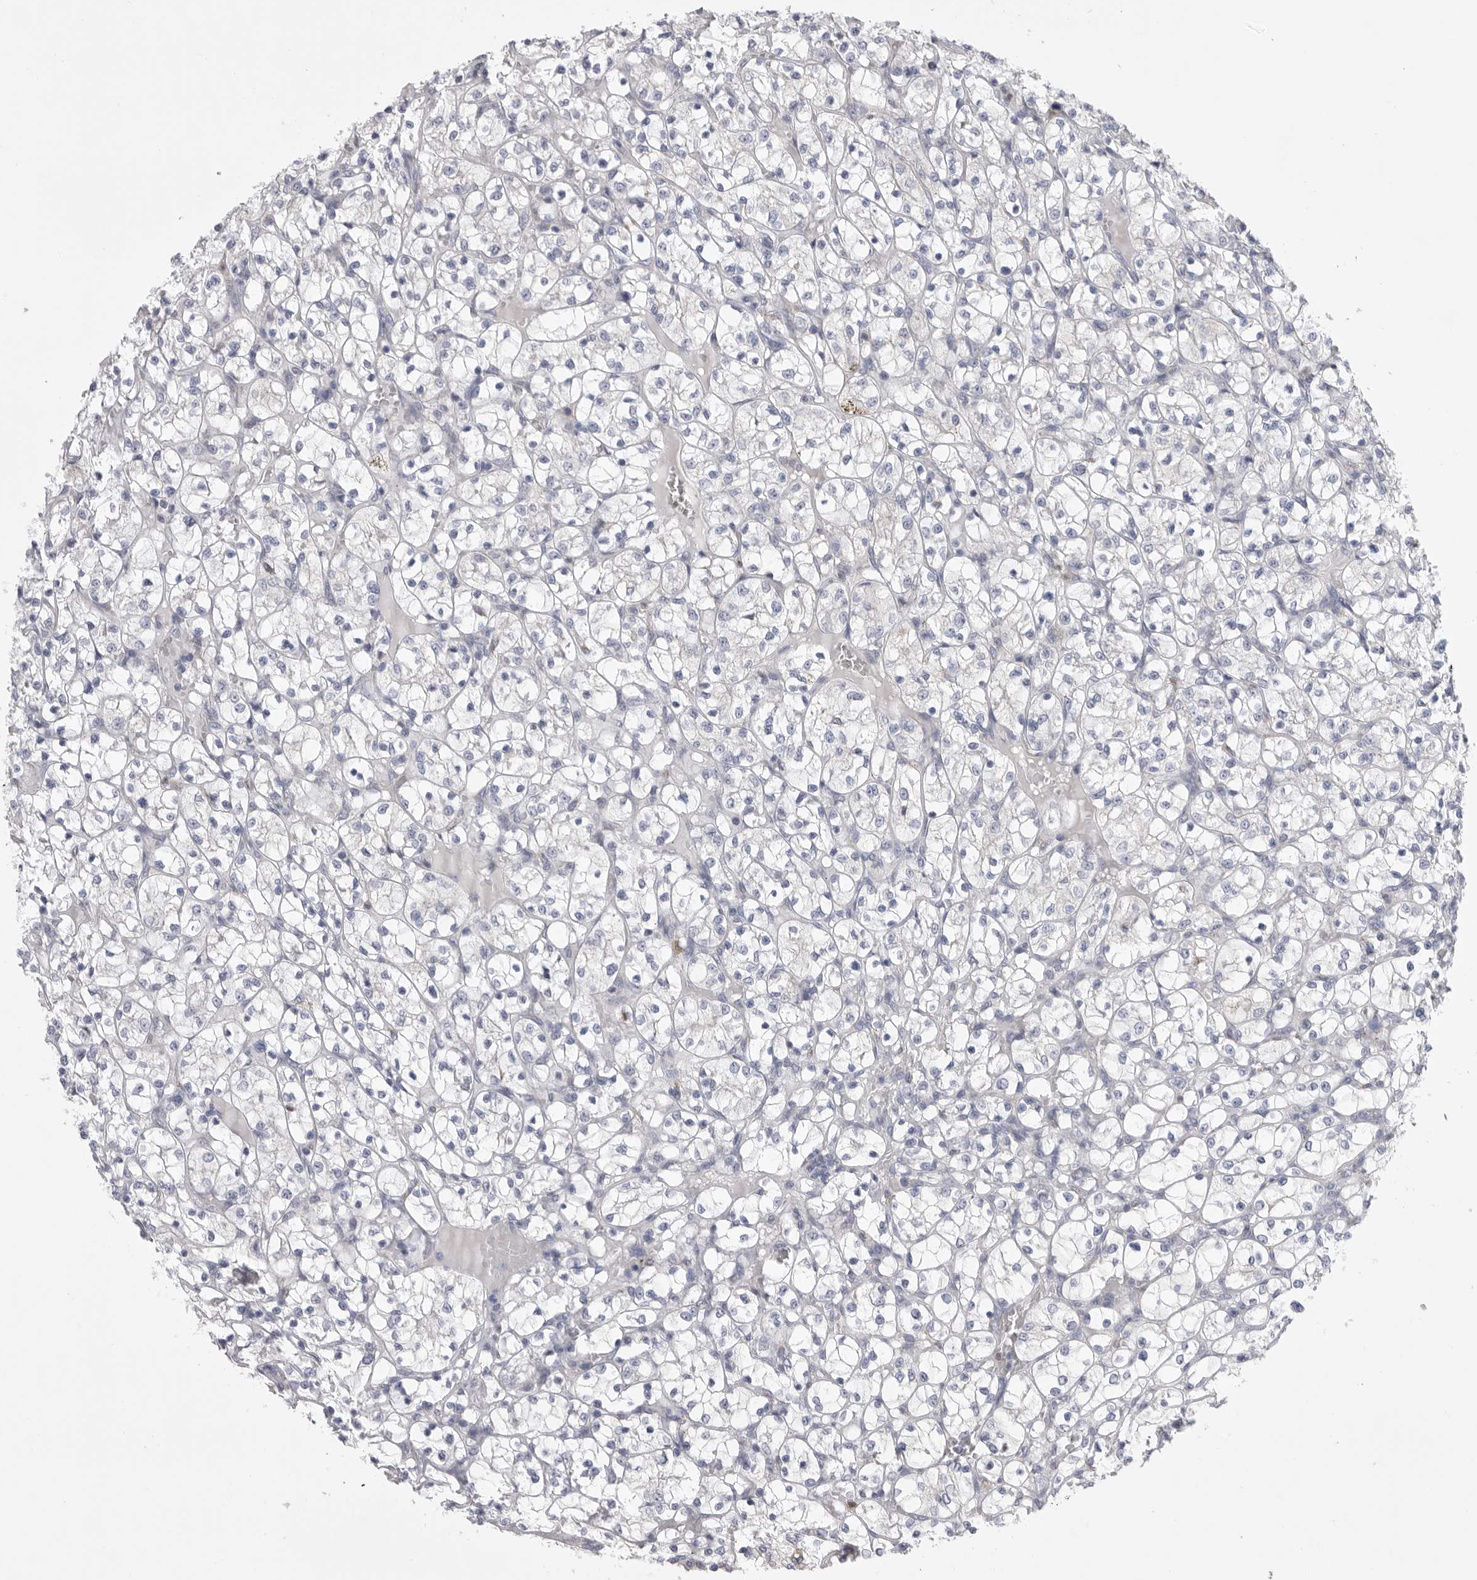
{"staining": {"intensity": "negative", "quantity": "none", "location": "none"}, "tissue": "renal cancer", "cell_type": "Tumor cells", "image_type": "cancer", "snomed": [{"axis": "morphology", "description": "Adenocarcinoma, NOS"}, {"axis": "topography", "description": "Kidney"}], "caption": "Immunohistochemistry histopathology image of adenocarcinoma (renal) stained for a protein (brown), which reveals no positivity in tumor cells.", "gene": "CCDC126", "patient": {"sex": "female", "age": 69}}